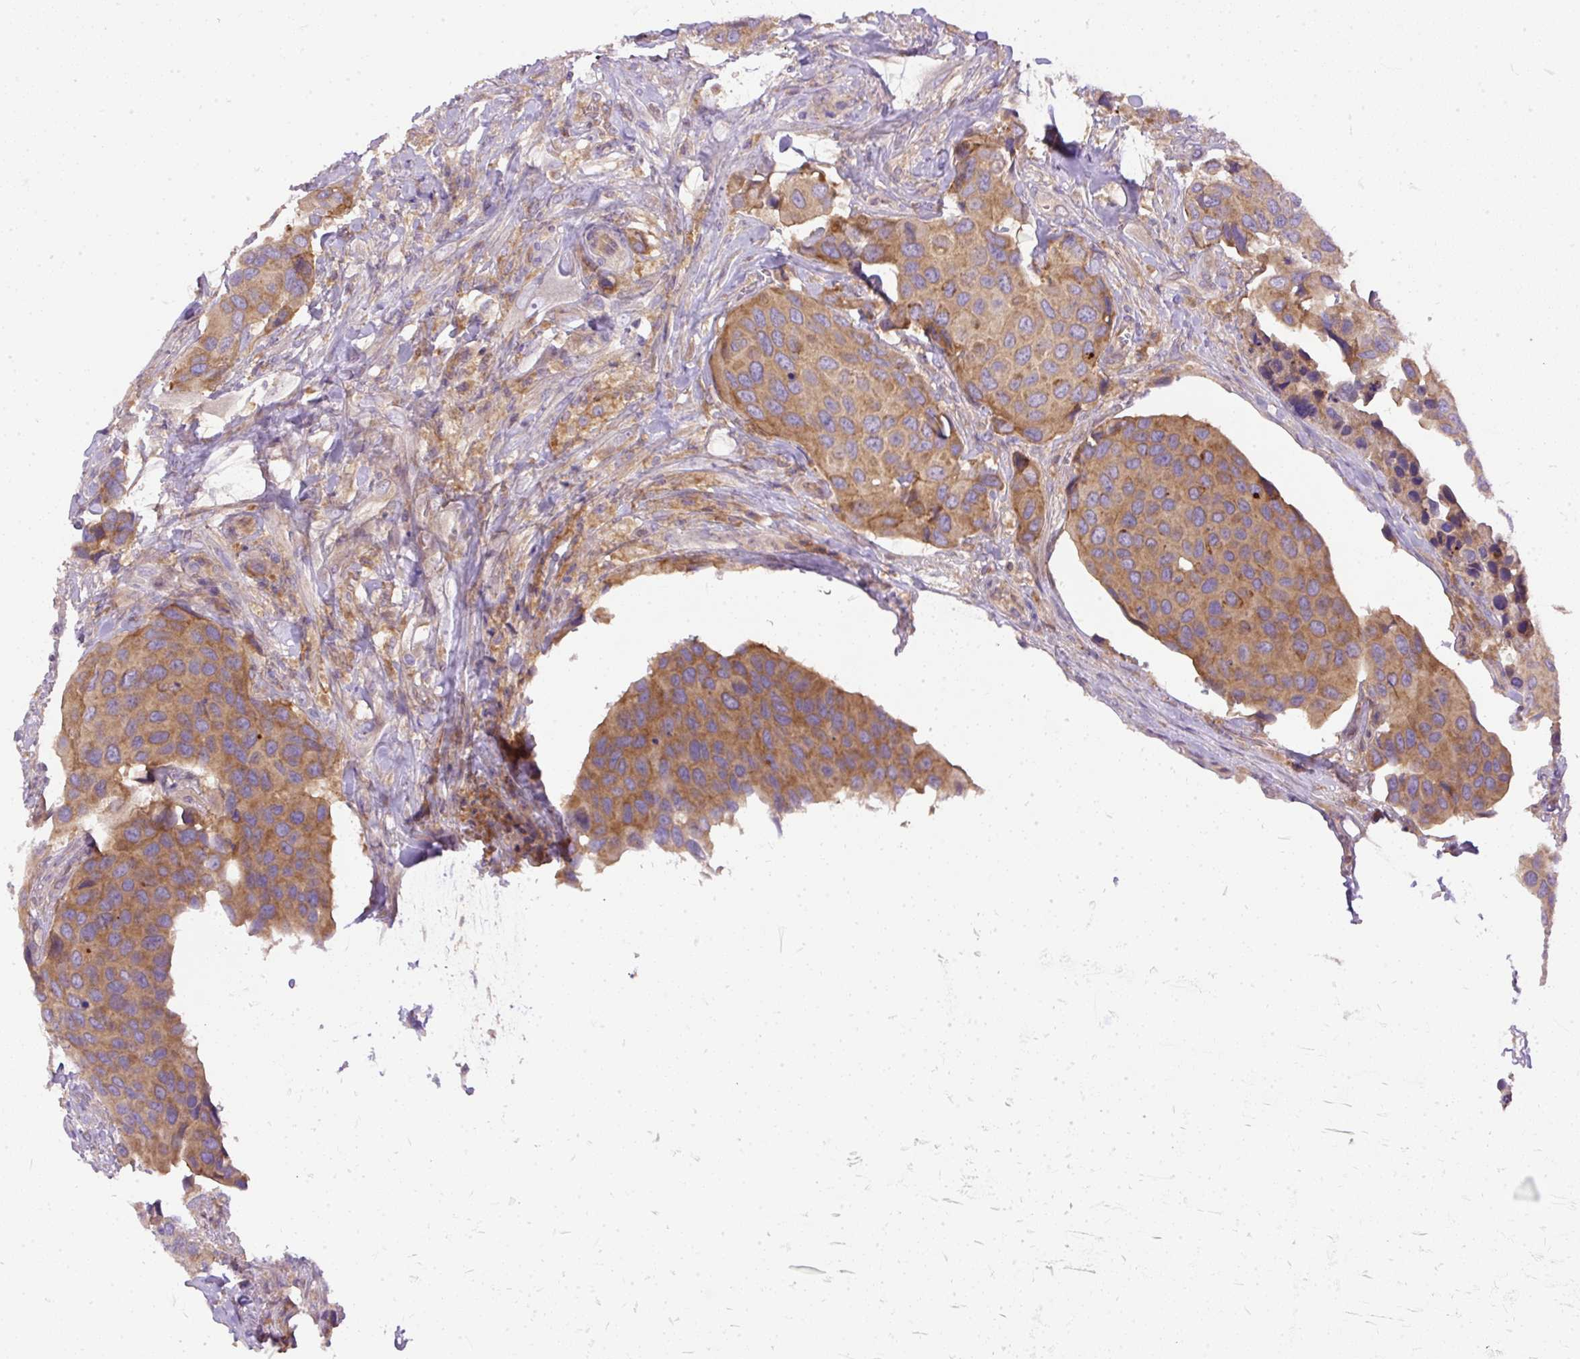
{"staining": {"intensity": "moderate", "quantity": ">75%", "location": "cytoplasmic/membranous"}, "tissue": "urothelial cancer", "cell_type": "Tumor cells", "image_type": "cancer", "snomed": [{"axis": "morphology", "description": "Urothelial carcinoma, High grade"}, {"axis": "topography", "description": "Urinary bladder"}], "caption": "A brown stain highlights moderate cytoplasmic/membranous staining of a protein in human urothelial cancer tumor cells.", "gene": "DAPK1", "patient": {"sex": "male", "age": 74}}